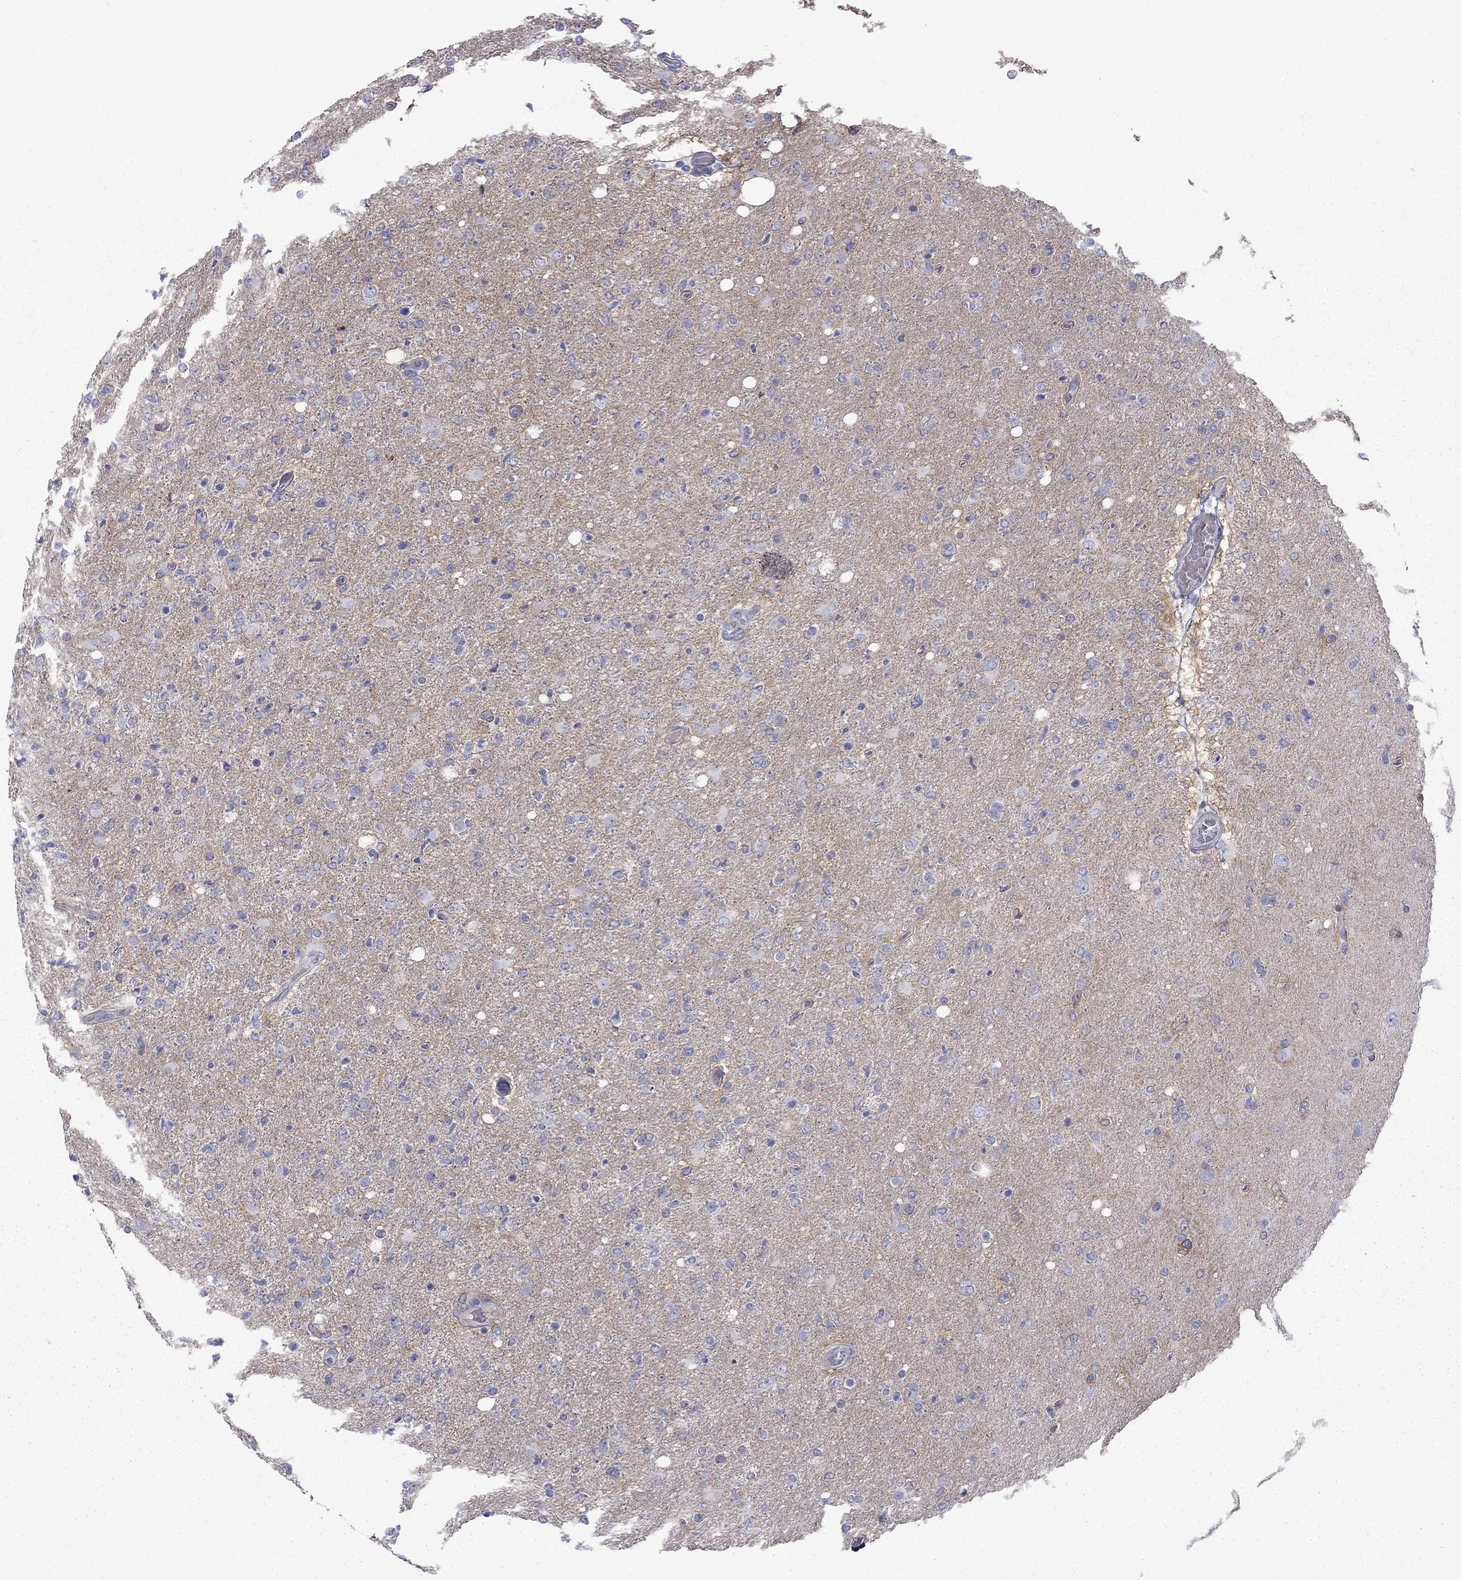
{"staining": {"intensity": "negative", "quantity": "none", "location": "none"}, "tissue": "glioma", "cell_type": "Tumor cells", "image_type": "cancer", "snomed": [{"axis": "morphology", "description": "Glioma, malignant, High grade"}, {"axis": "topography", "description": "Cerebral cortex"}], "caption": "A high-resolution histopathology image shows IHC staining of malignant glioma (high-grade), which reveals no significant staining in tumor cells. Brightfield microscopy of immunohistochemistry stained with DAB (brown) and hematoxylin (blue), captured at high magnification.", "gene": "NRARP", "patient": {"sex": "male", "age": 70}}